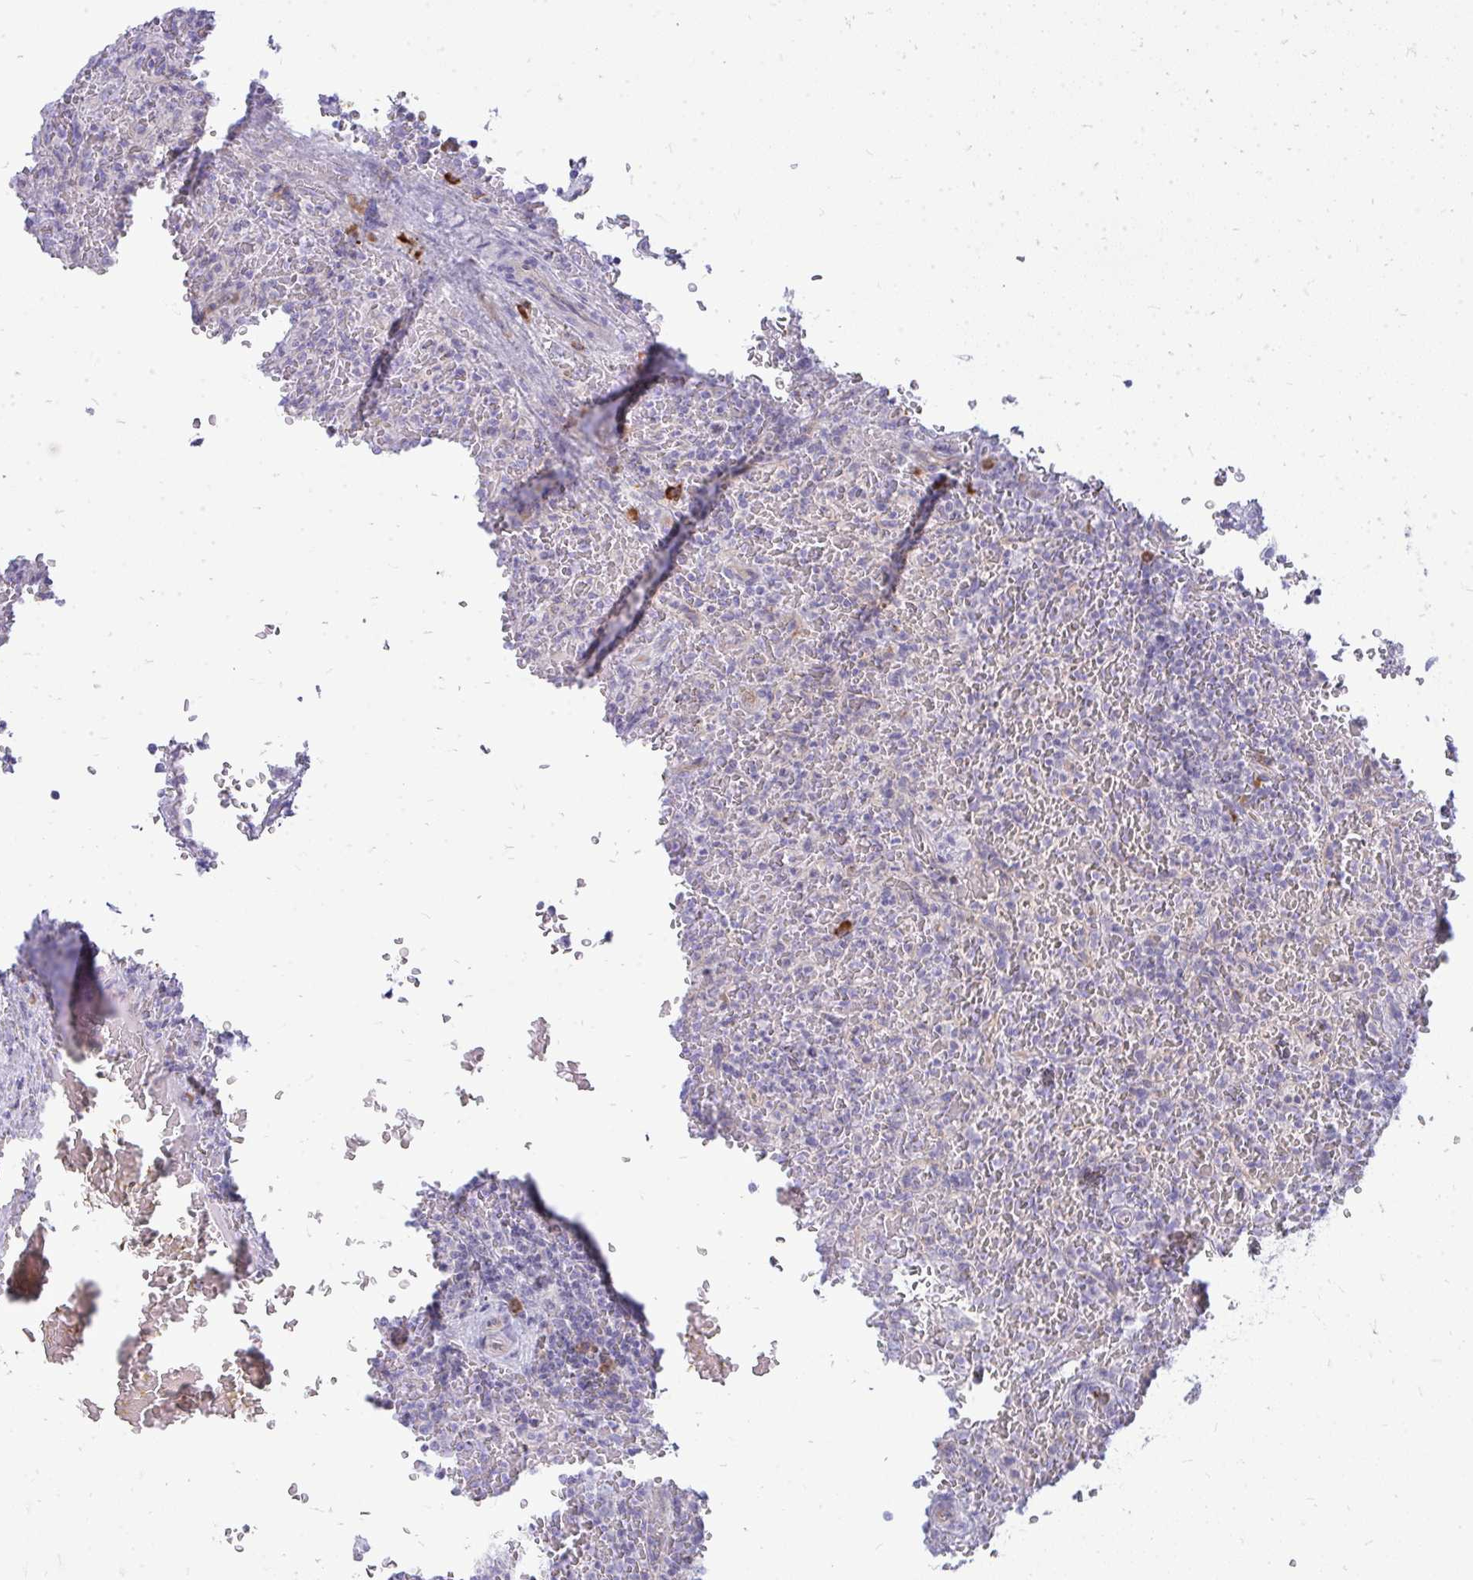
{"staining": {"intensity": "negative", "quantity": "none", "location": "none"}, "tissue": "lymphoma", "cell_type": "Tumor cells", "image_type": "cancer", "snomed": [{"axis": "morphology", "description": "Malignant lymphoma, non-Hodgkin's type, Low grade"}, {"axis": "topography", "description": "Spleen"}], "caption": "IHC histopathology image of neoplastic tissue: human lymphoma stained with DAB (3,3'-diaminobenzidine) displays no significant protein expression in tumor cells.", "gene": "TSPEAR", "patient": {"sex": "female", "age": 64}}